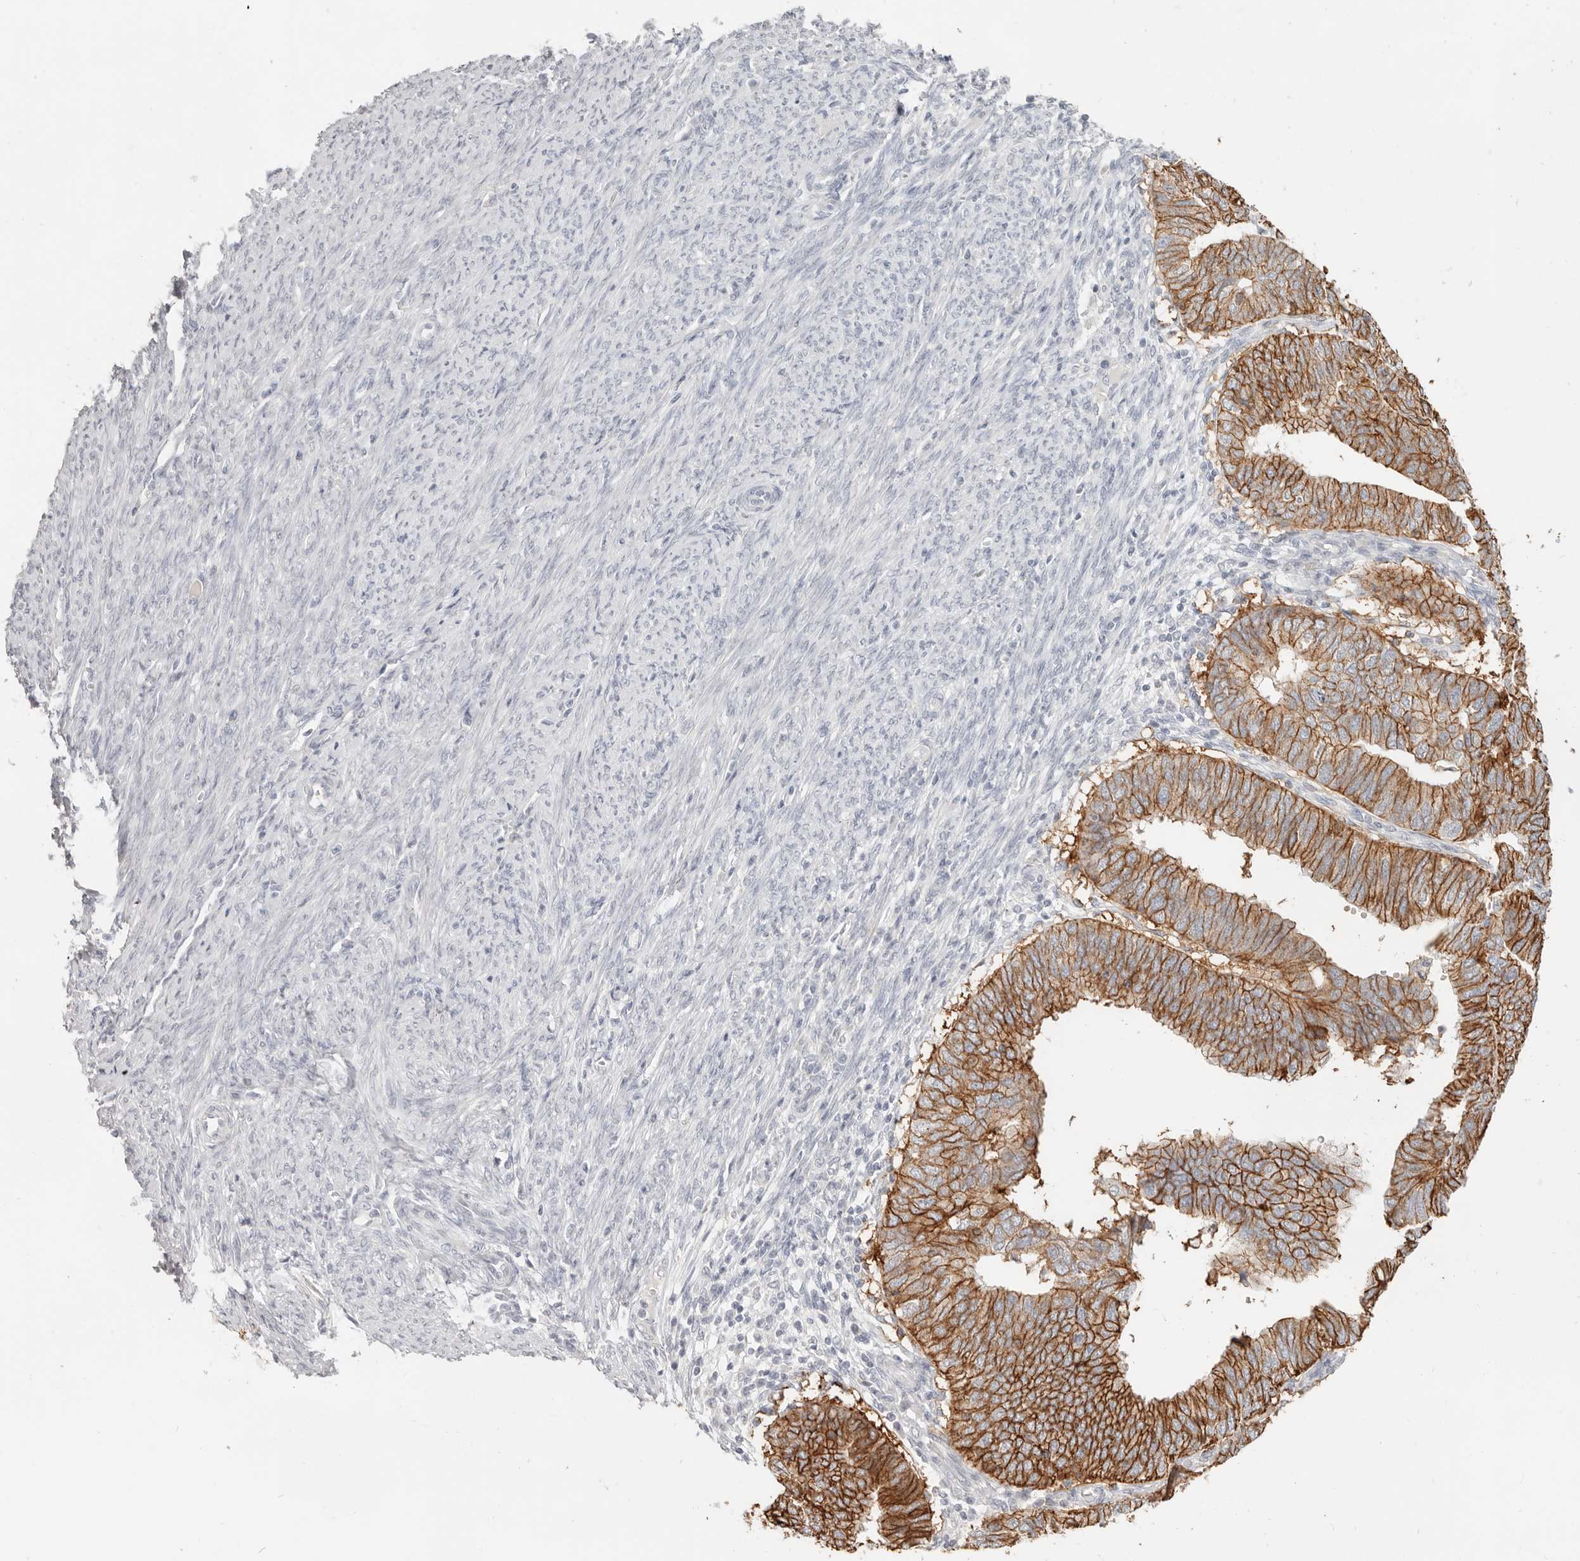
{"staining": {"intensity": "moderate", "quantity": ">75%", "location": "cytoplasmic/membranous"}, "tissue": "endometrial cancer", "cell_type": "Tumor cells", "image_type": "cancer", "snomed": [{"axis": "morphology", "description": "Adenocarcinoma, NOS"}, {"axis": "topography", "description": "Uterus"}], "caption": "Endometrial adenocarcinoma was stained to show a protein in brown. There is medium levels of moderate cytoplasmic/membranous expression in about >75% of tumor cells.", "gene": "EPCAM", "patient": {"sex": "female", "age": 77}}